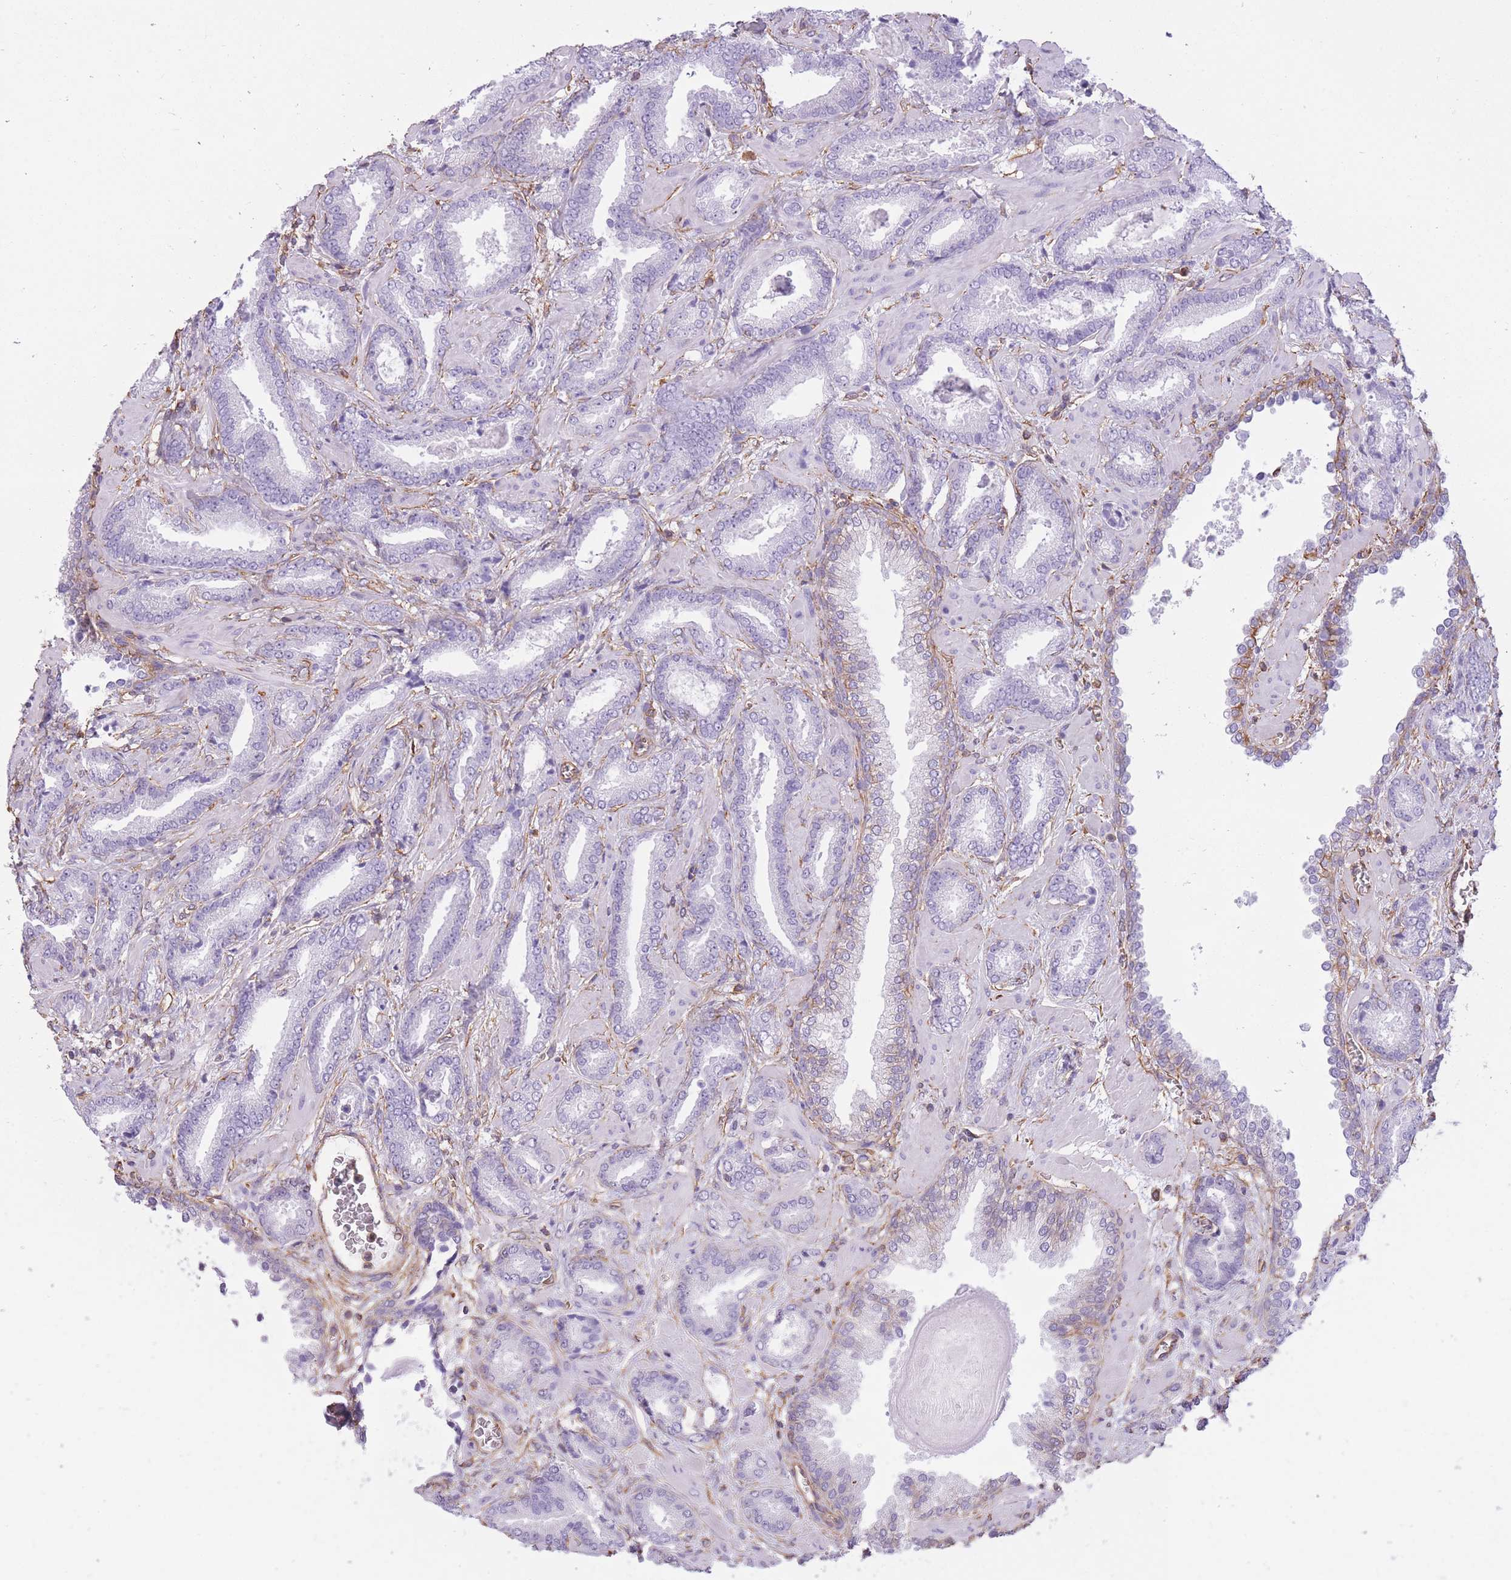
{"staining": {"intensity": "negative", "quantity": "none", "location": "none"}, "tissue": "prostate cancer", "cell_type": "Tumor cells", "image_type": "cancer", "snomed": [{"axis": "morphology", "description": "Adenocarcinoma, Low grade"}, {"axis": "topography", "description": "Prostate"}], "caption": "Micrograph shows no significant protein expression in tumor cells of prostate cancer. Brightfield microscopy of IHC stained with DAB (3,3'-diaminobenzidine) (brown) and hematoxylin (blue), captured at high magnification.", "gene": "ADD1", "patient": {"sex": "male", "age": 62}}